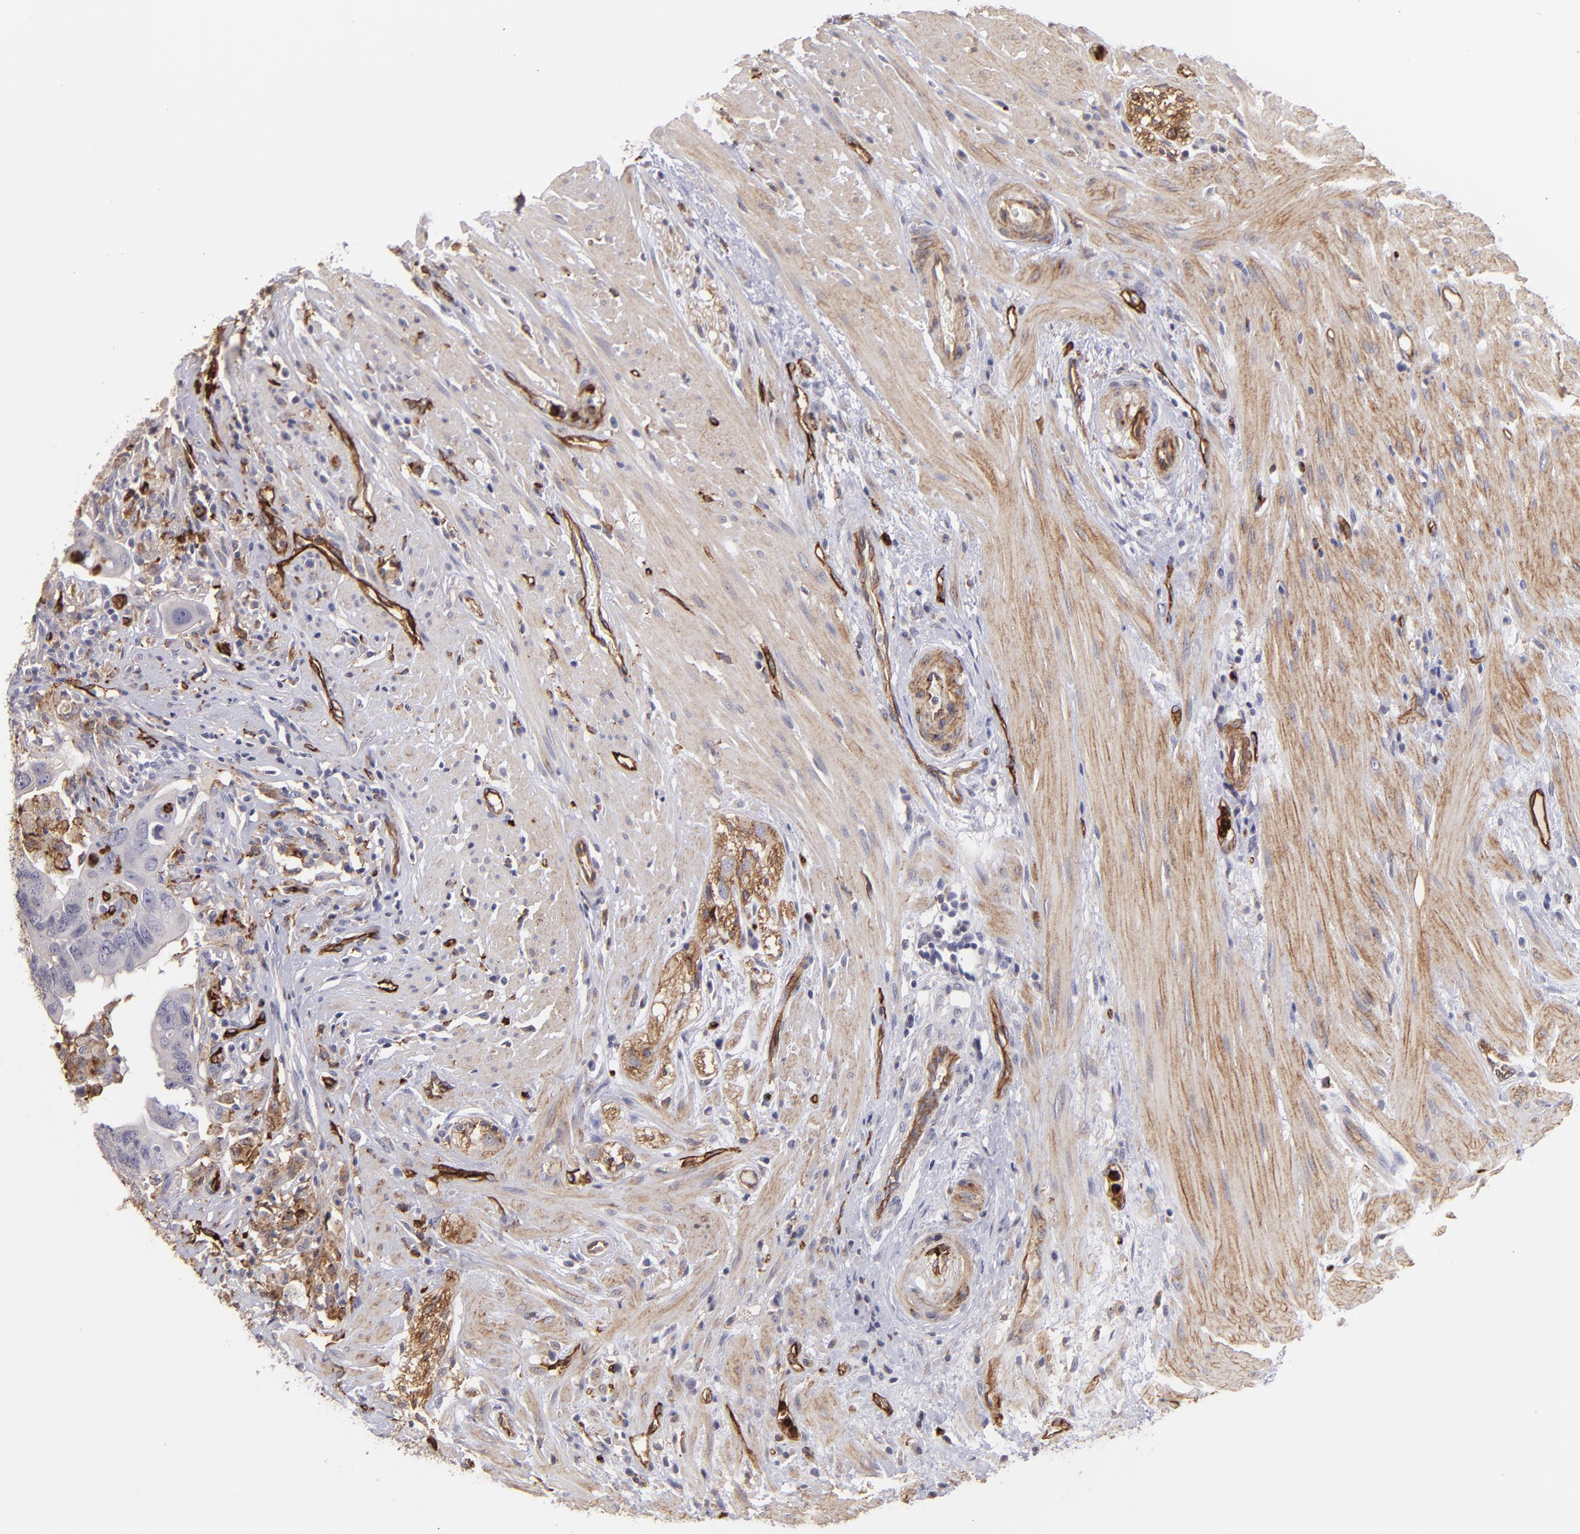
{"staining": {"intensity": "moderate", "quantity": "25%-75%", "location": "cytoplasmic/membranous"}, "tissue": "colorectal cancer", "cell_type": "Tumor cells", "image_type": "cancer", "snomed": [{"axis": "morphology", "description": "Adenocarcinoma, NOS"}, {"axis": "topography", "description": "Rectum"}], "caption": "The immunohistochemical stain labels moderate cytoplasmic/membranous positivity in tumor cells of colorectal adenocarcinoma tissue. (DAB (3,3'-diaminobenzidine) IHC, brown staining for protein, blue staining for nuclei).", "gene": "DYSF", "patient": {"sex": "male", "age": 53}}